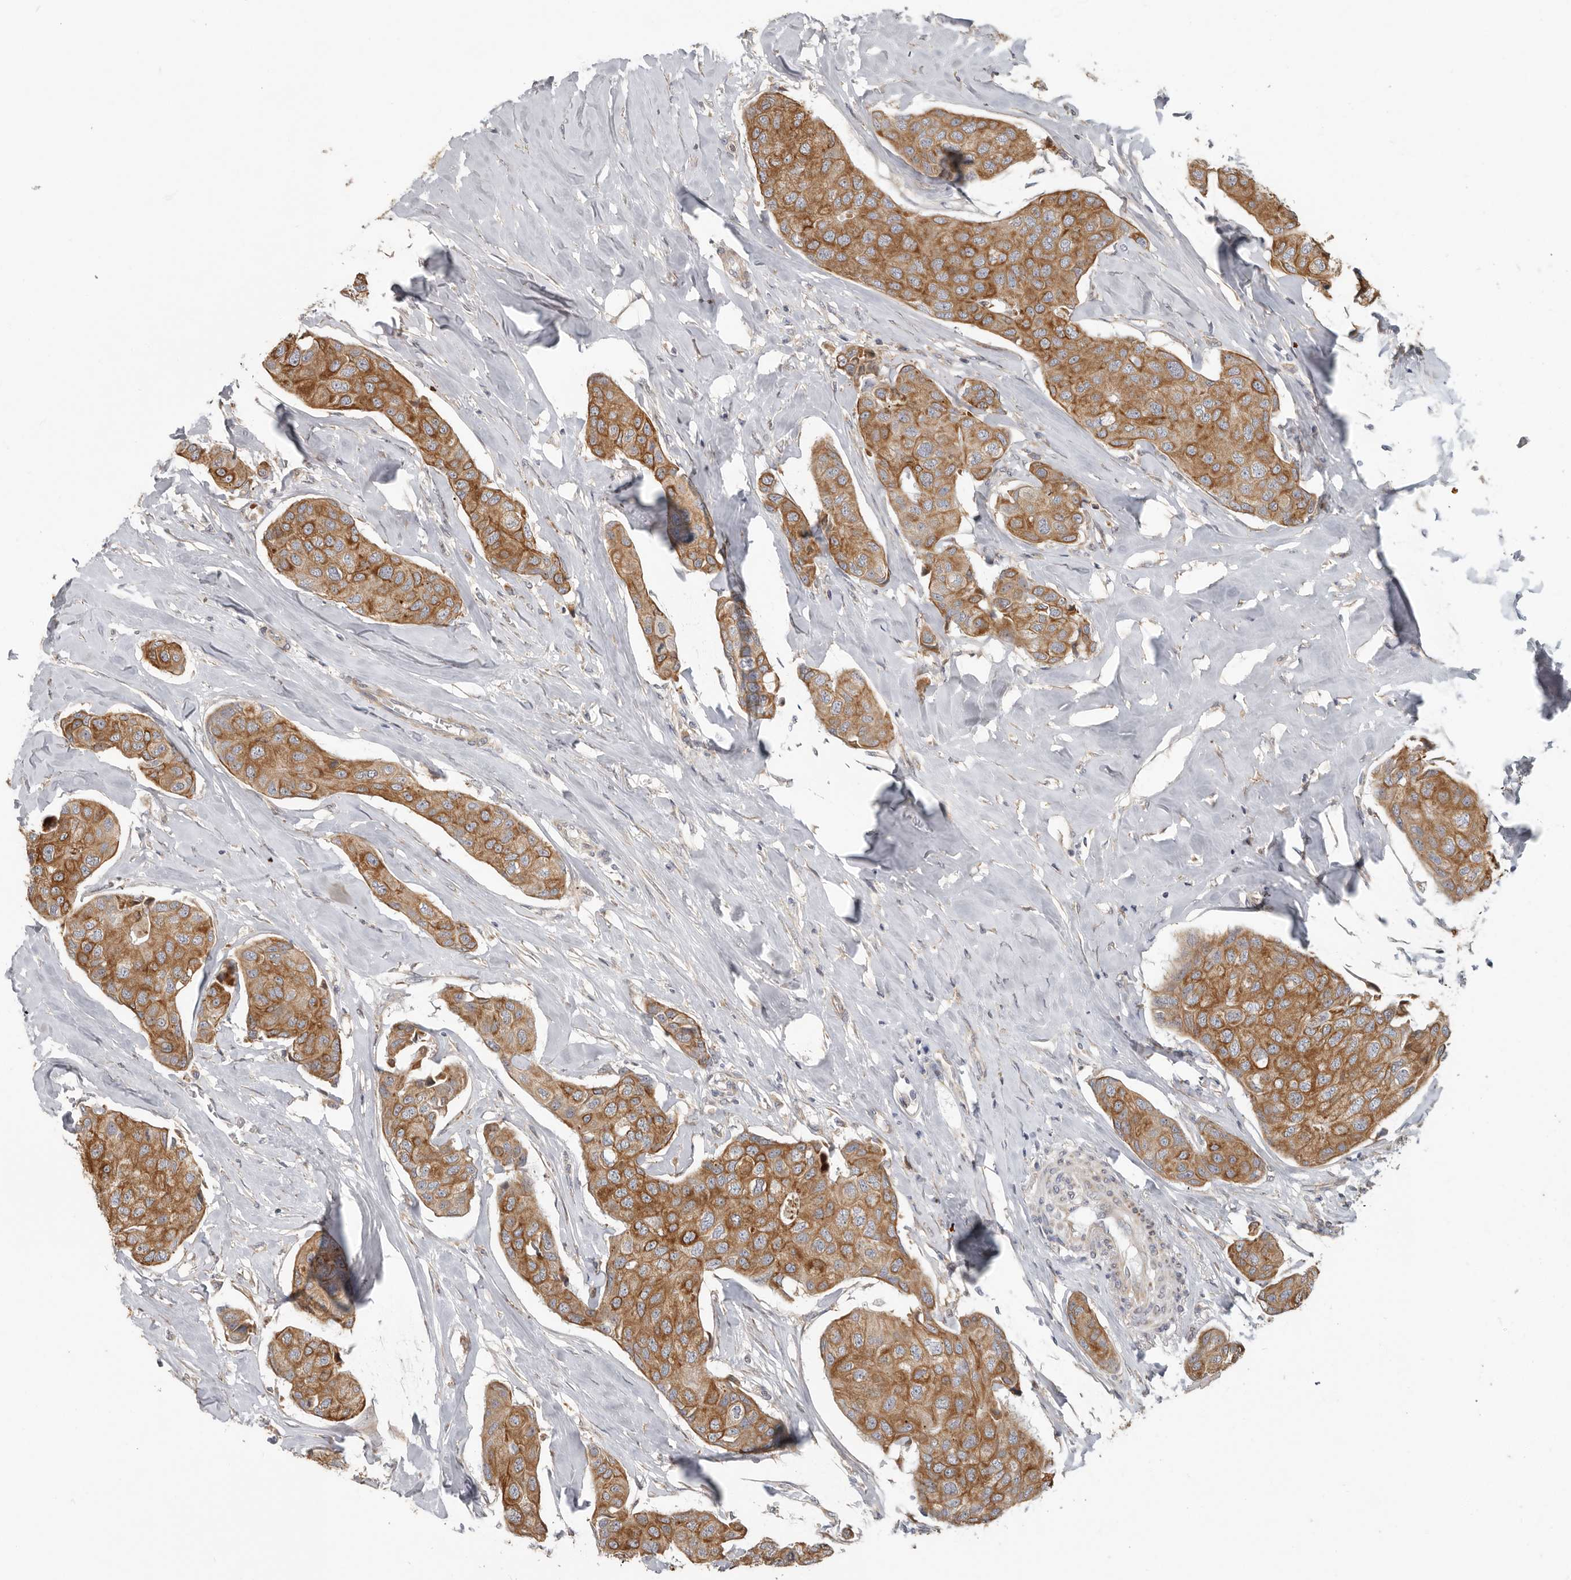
{"staining": {"intensity": "moderate", "quantity": ">75%", "location": "cytoplasmic/membranous"}, "tissue": "breast cancer", "cell_type": "Tumor cells", "image_type": "cancer", "snomed": [{"axis": "morphology", "description": "Duct carcinoma"}, {"axis": "topography", "description": "Breast"}], "caption": "Protein staining of breast cancer tissue reveals moderate cytoplasmic/membranous expression in approximately >75% of tumor cells. (IHC, brightfield microscopy, high magnification).", "gene": "UNK", "patient": {"sex": "female", "age": 80}}